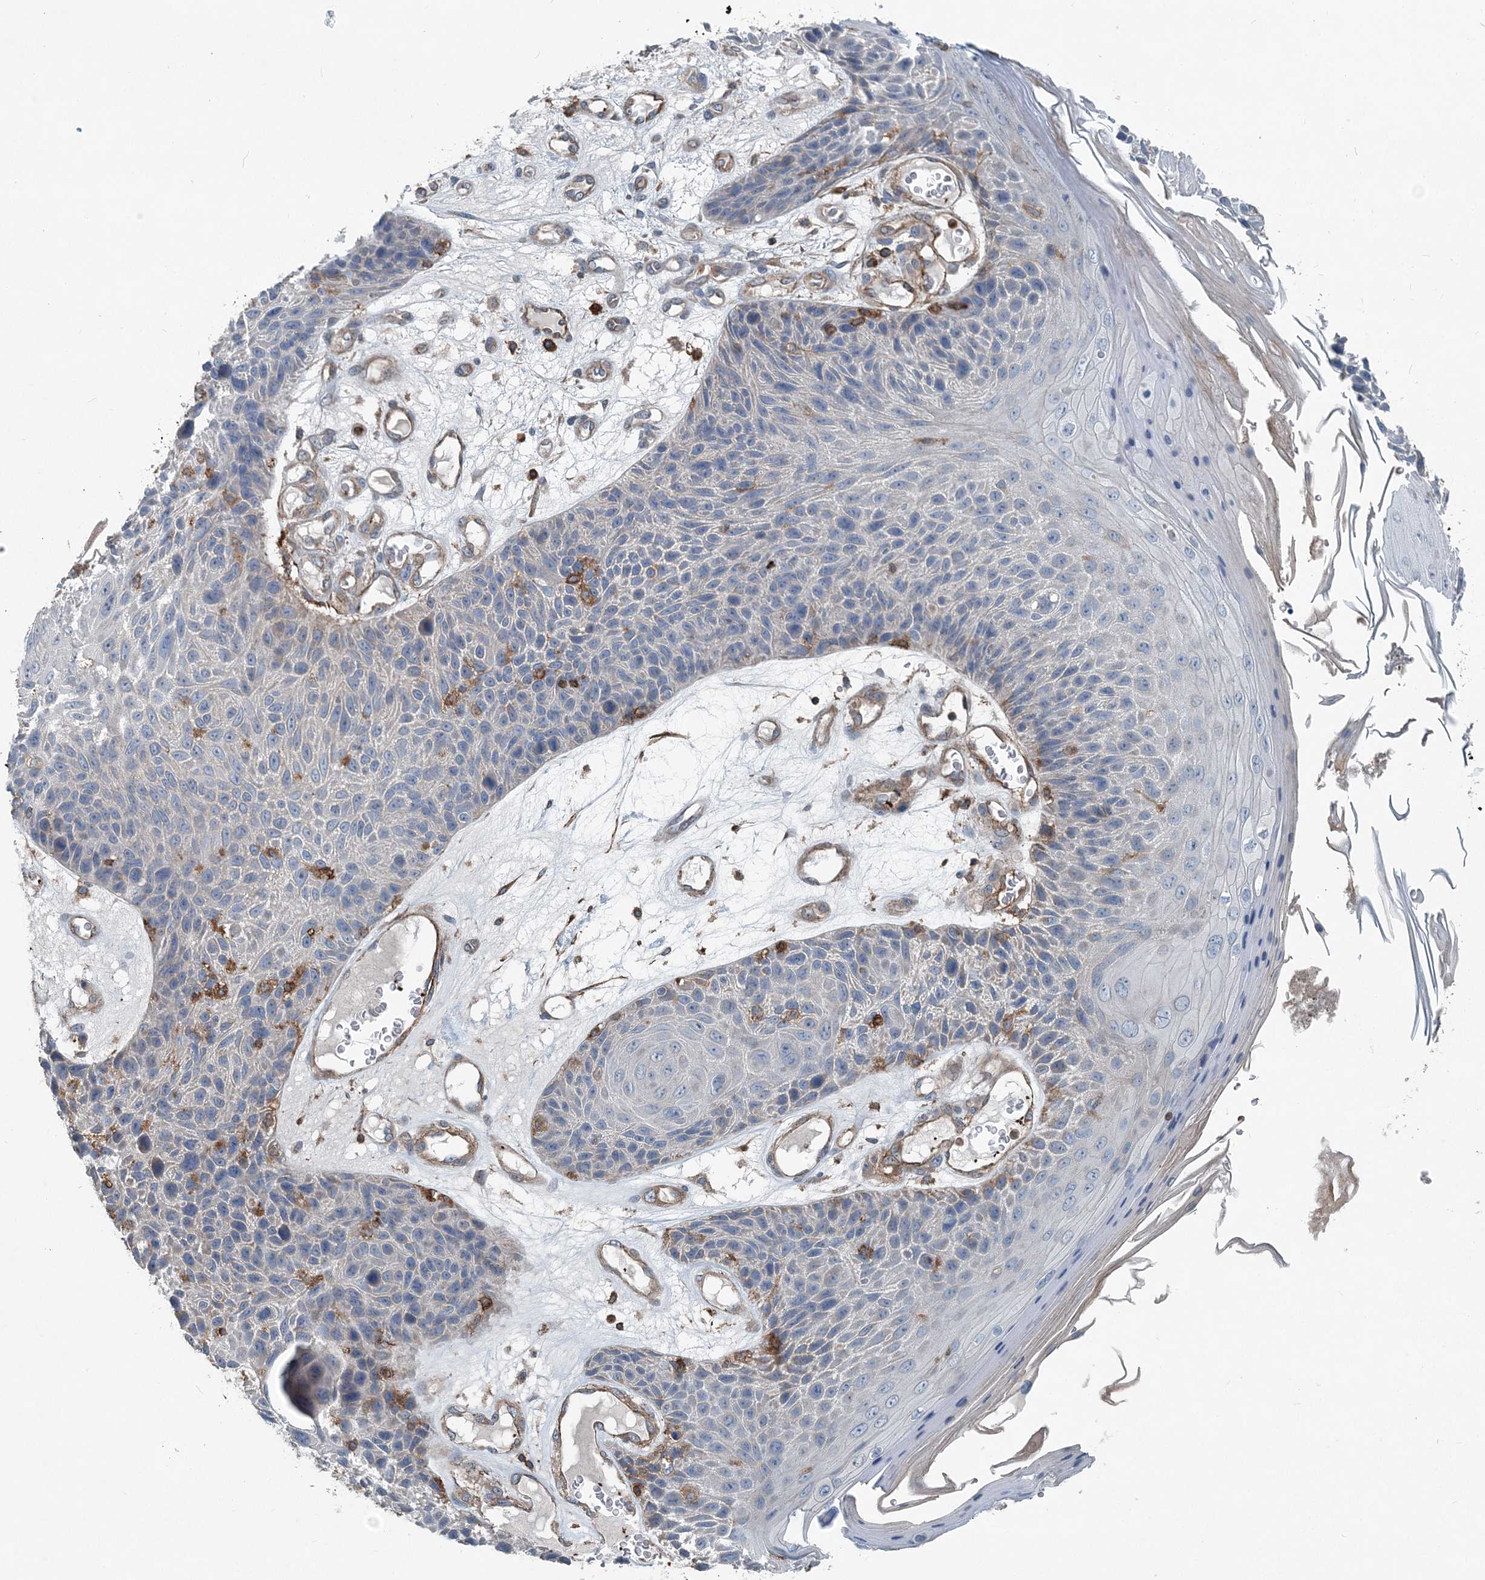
{"staining": {"intensity": "negative", "quantity": "none", "location": "none"}, "tissue": "skin cancer", "cell_type": "Tumor cells", "image_type": "cancer", "snomed": [{"axis": "morphology", "description": "Squamous cell carcinoma, NOS"}, {"axis": "topography", "description": "Skin"}], "caption": "DAB (3,3'-diaminobenzidine) immunohistochemical staining of human squamous cell carcinoma (skin) reveals no significant positivity in tumor cells. Brightfield microscopy of immunohistochemistry (IHC) stained with DAB (3,3'-diaminobenzidine) (brown) and hematoxylin (blue), captured at high magnification.", "gene": "DGUOK", "patient": {"sex": "female", "age": 88}}